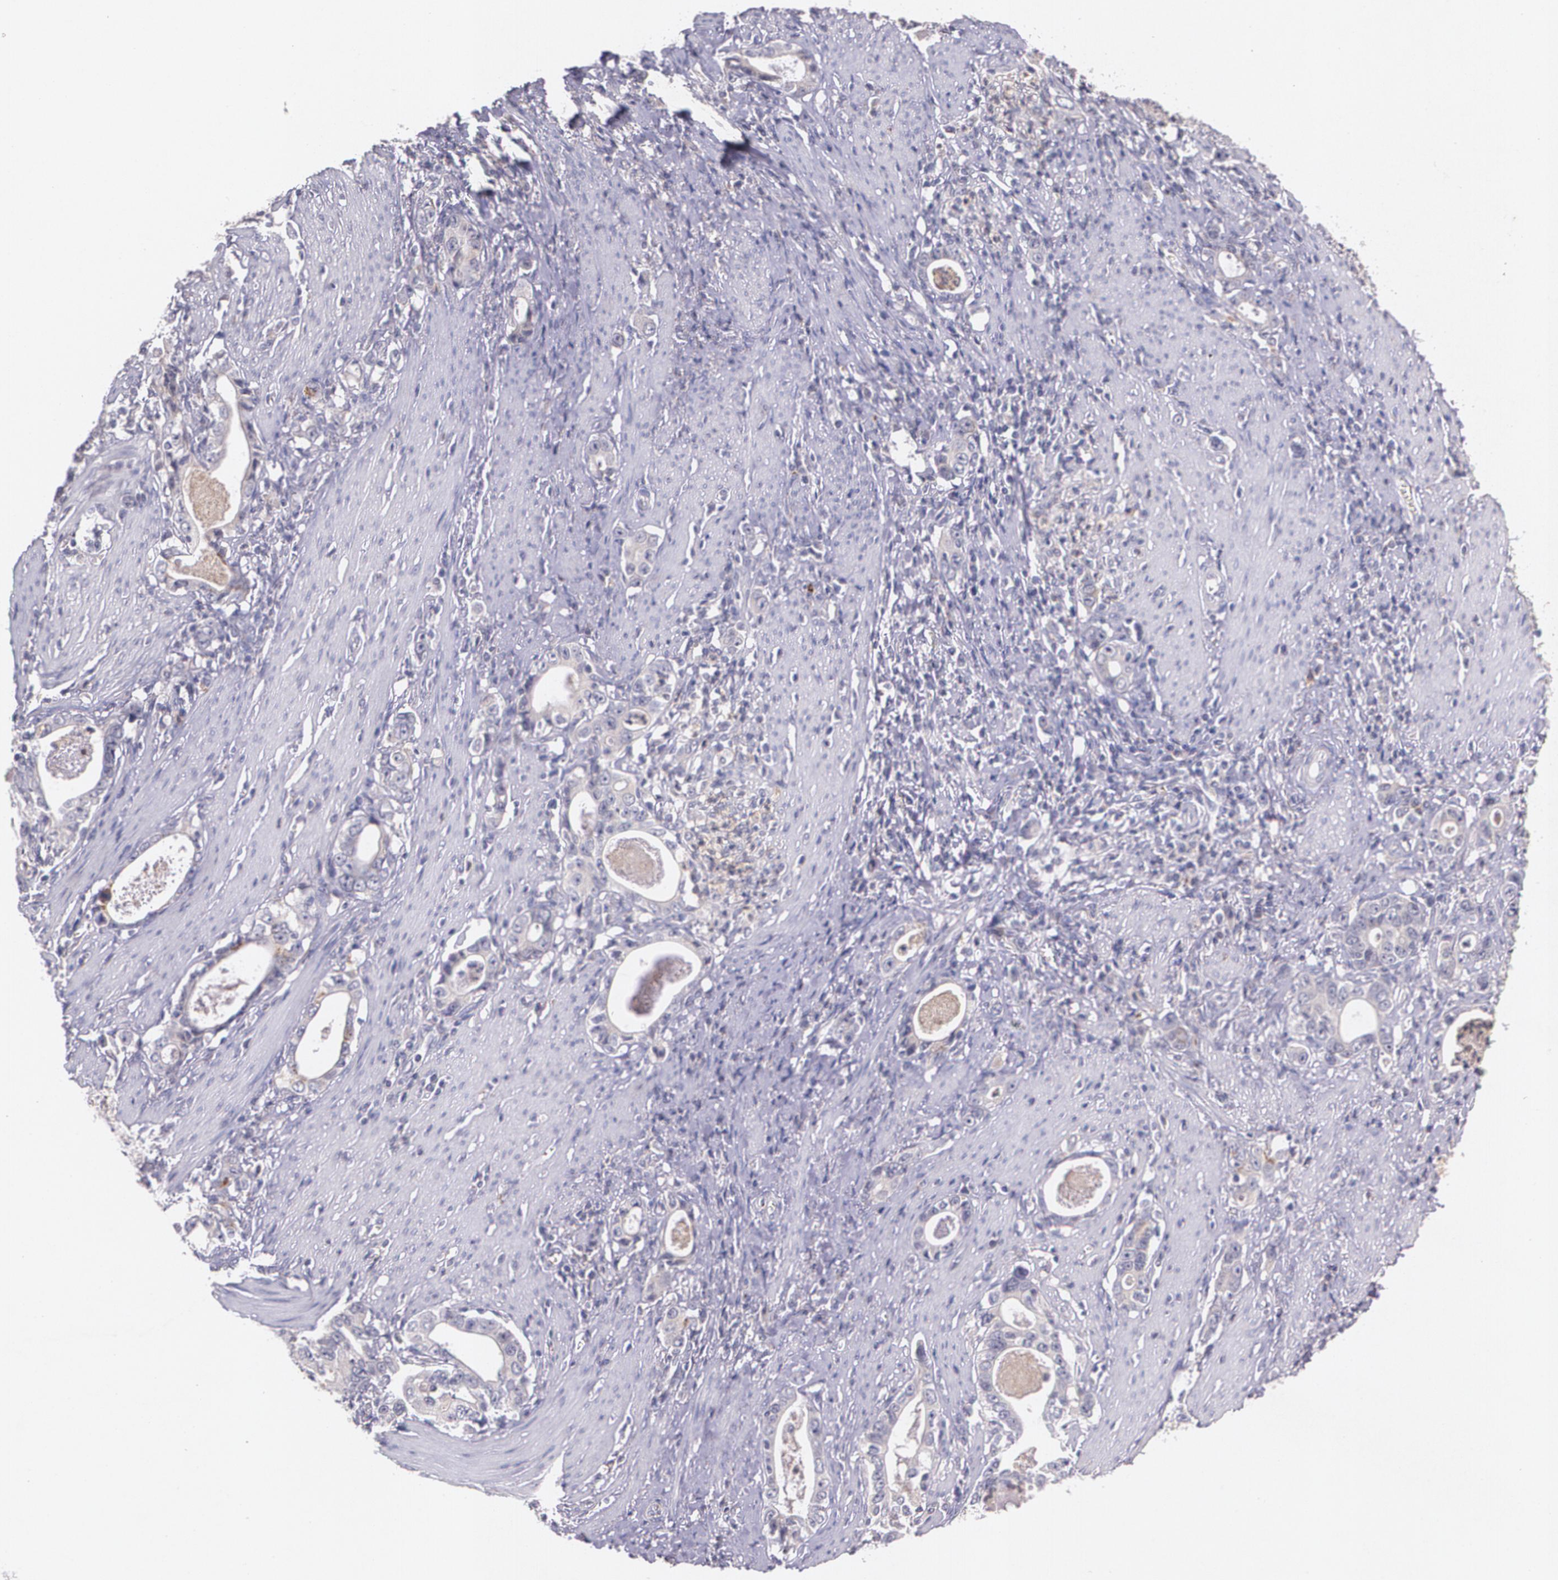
{"staining": {"intensity": "negative", "quantity": "none", "location": "none"}, "tissue": "stomach cancer", "cell_type": "Tumor cells", "image_type": "cancer", "snomed": [{"axis": "morphology", "description": "Adenocarcinoma, NOS"}, {"axis": "topography", "description": "Stomach, lower"}], "caption": "This micrograph is of stomach cancer (adenocarcinoma) stained with IHC to label a protein in brown with the nuclei are counter-stained blue. There is no positivity in tumor cells. (Brightfield microscopy of DAB (3,3'-diaminobenzidine) immunohistochemistry at high magnification).", "gene": "TM4SF1", "patient": {"sex": "female", "age": 72}}